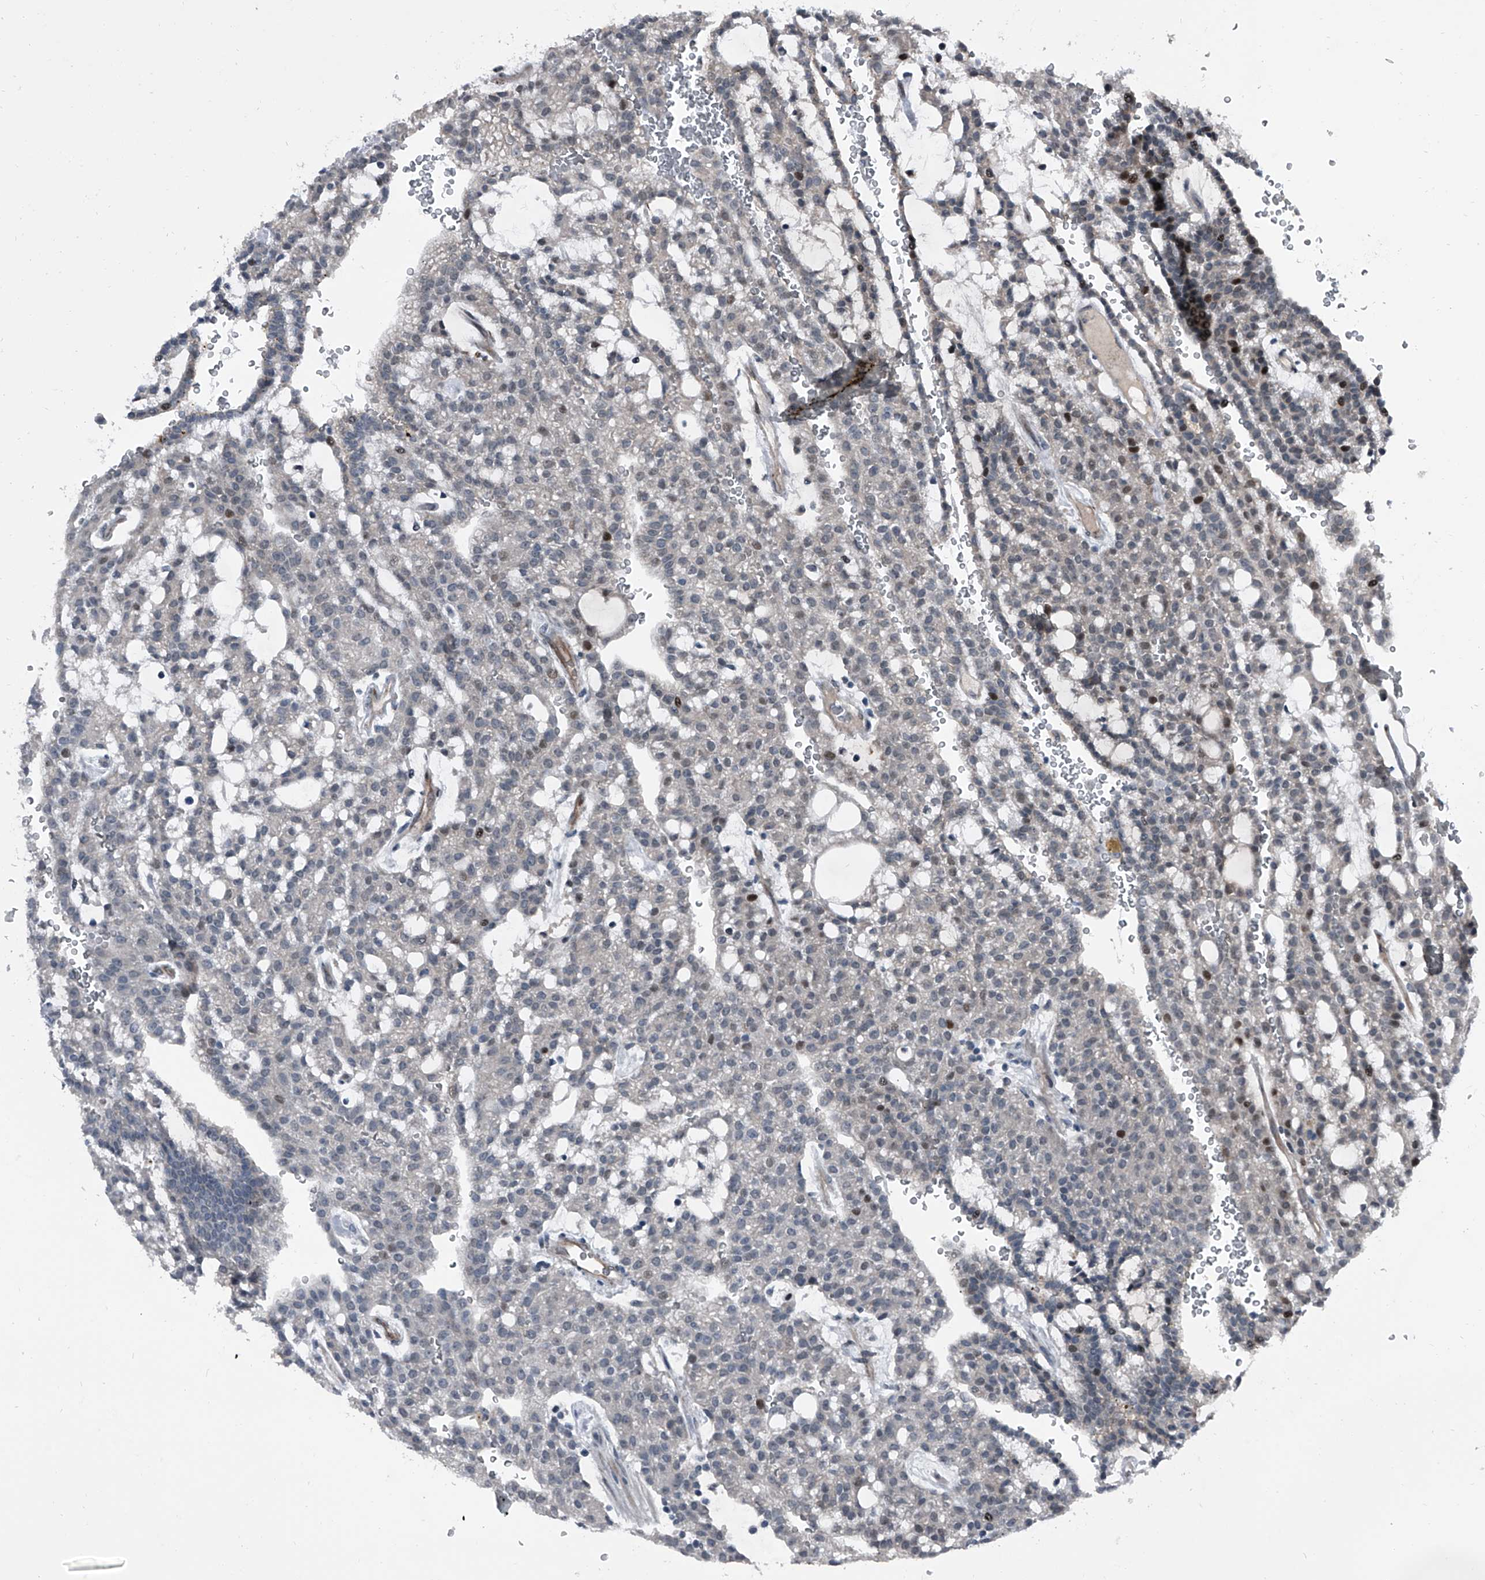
{"staining": {"intensity": "negative", "quantity": "none", "location": "none"}, "tissue": "renal cancer", "cell_type": "Tumor cells", "image_type": "cancer", "snomed": [{"axis": "morphology", "description": "Adenocarcinoma, NOS"}, {"axis": "topography", "description": "Kidney"}], "caption": "High magnification brightfield microscopy of renal adenocarcinoma stained with DAB (3,3'-diaminobenzidine) (brown) and counterstained with hematoxylin (blue): tumor cells show no significant staining.", "gene": "ELK4", "patient": {"sex": "male", "age": 63}}